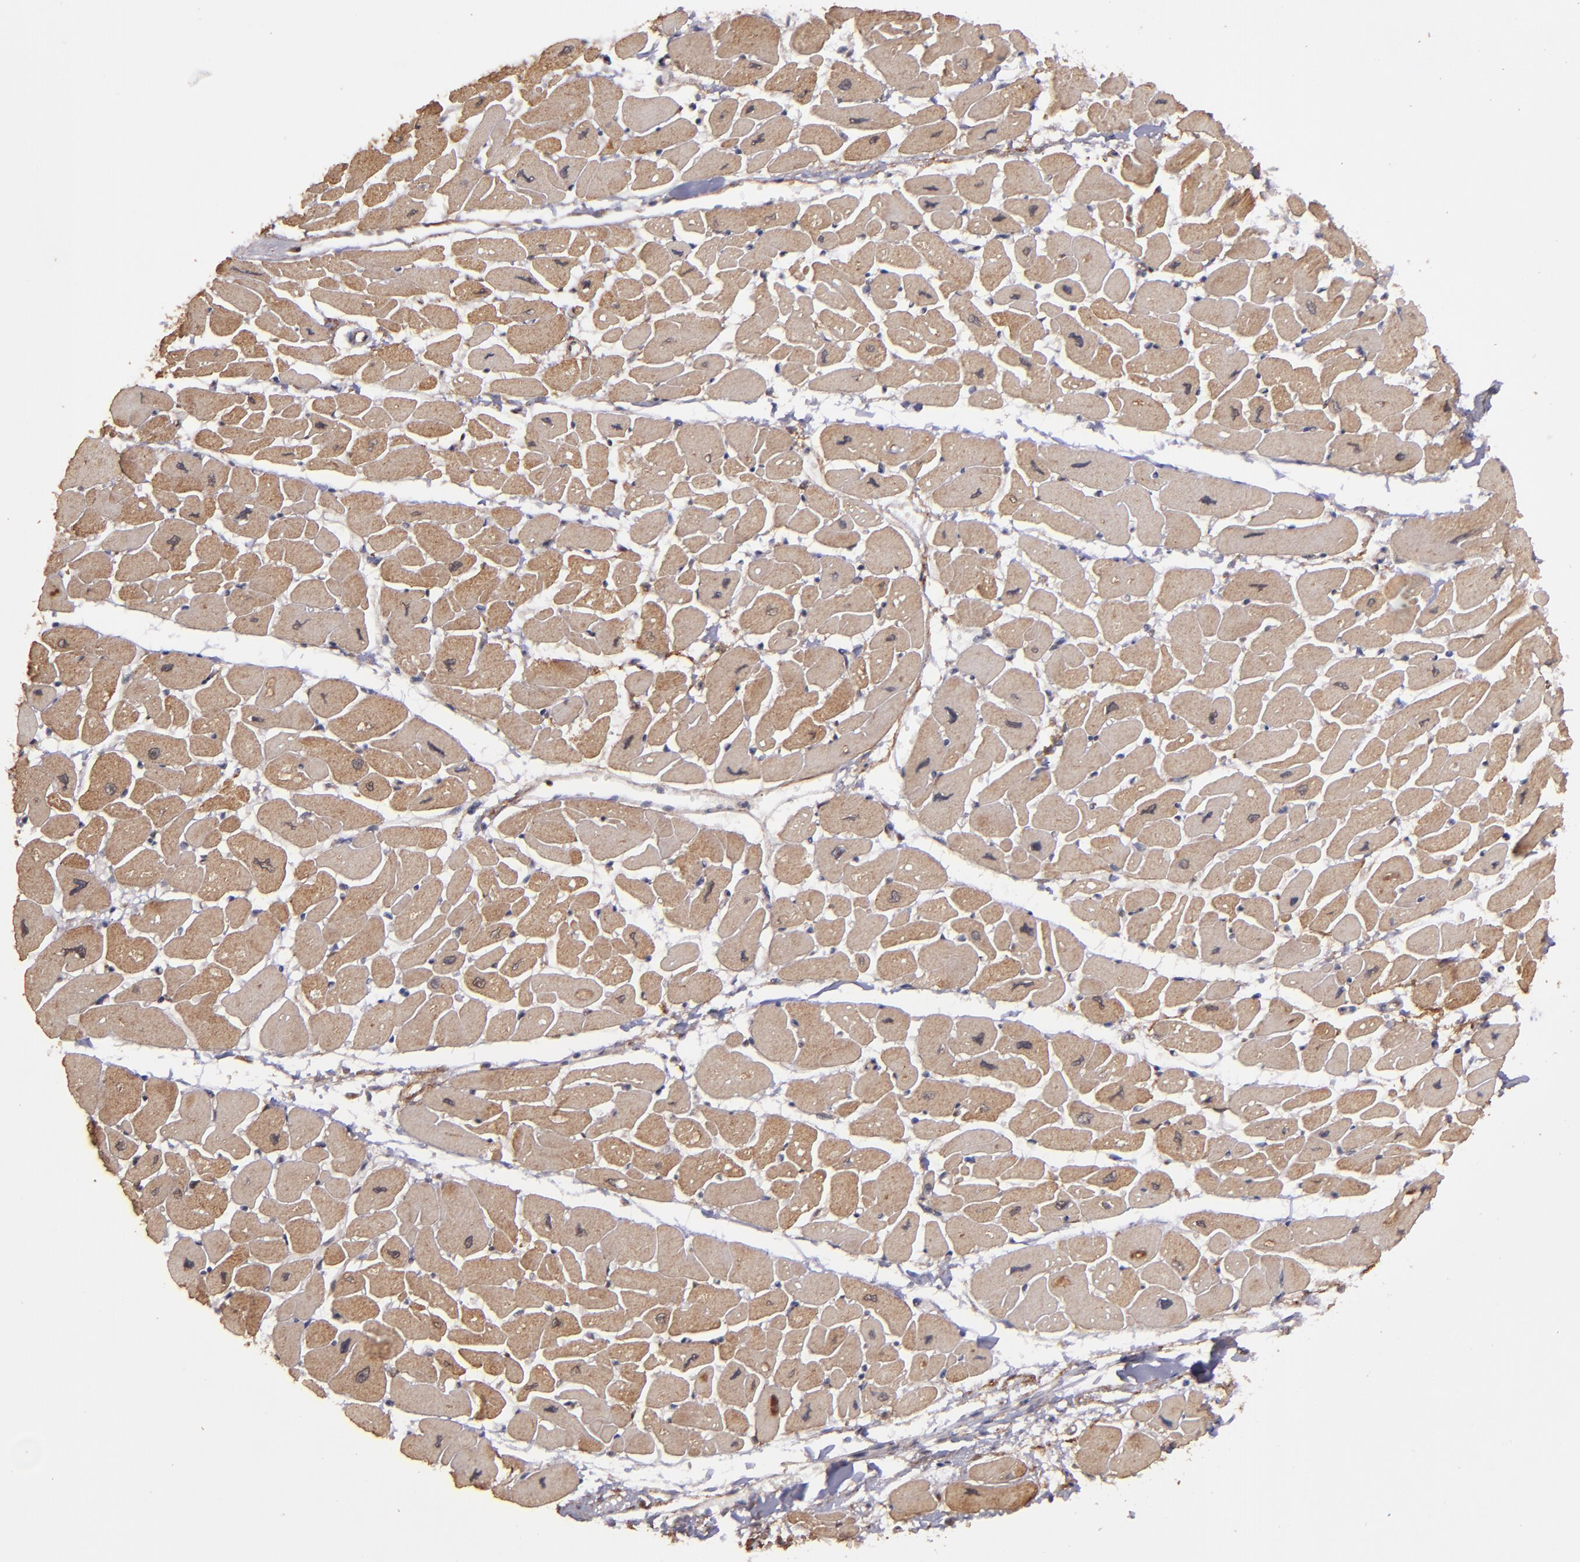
{"staining": {"intensity": "moderate", "quantity": ">75%", "location": "cytoplasmic/membranous"}, "tissue": "heart muscle", "cell_type": "Cardiomyocytes", "image_type": "normal", "snomed": [{"axis": "morphology", "description": "Normal tissue, NOS"}, {"axis": "topography", "description": "Heart"}], "caption": "Immunohistochemical staining of benign human heart muscle exhibits medium levels of moderate cytoplasmic/membranous positivity in about >75% of cardiomyocytes.", "gene": "ZFYVE1", "patient": {"sex": "female", "age": 54}}